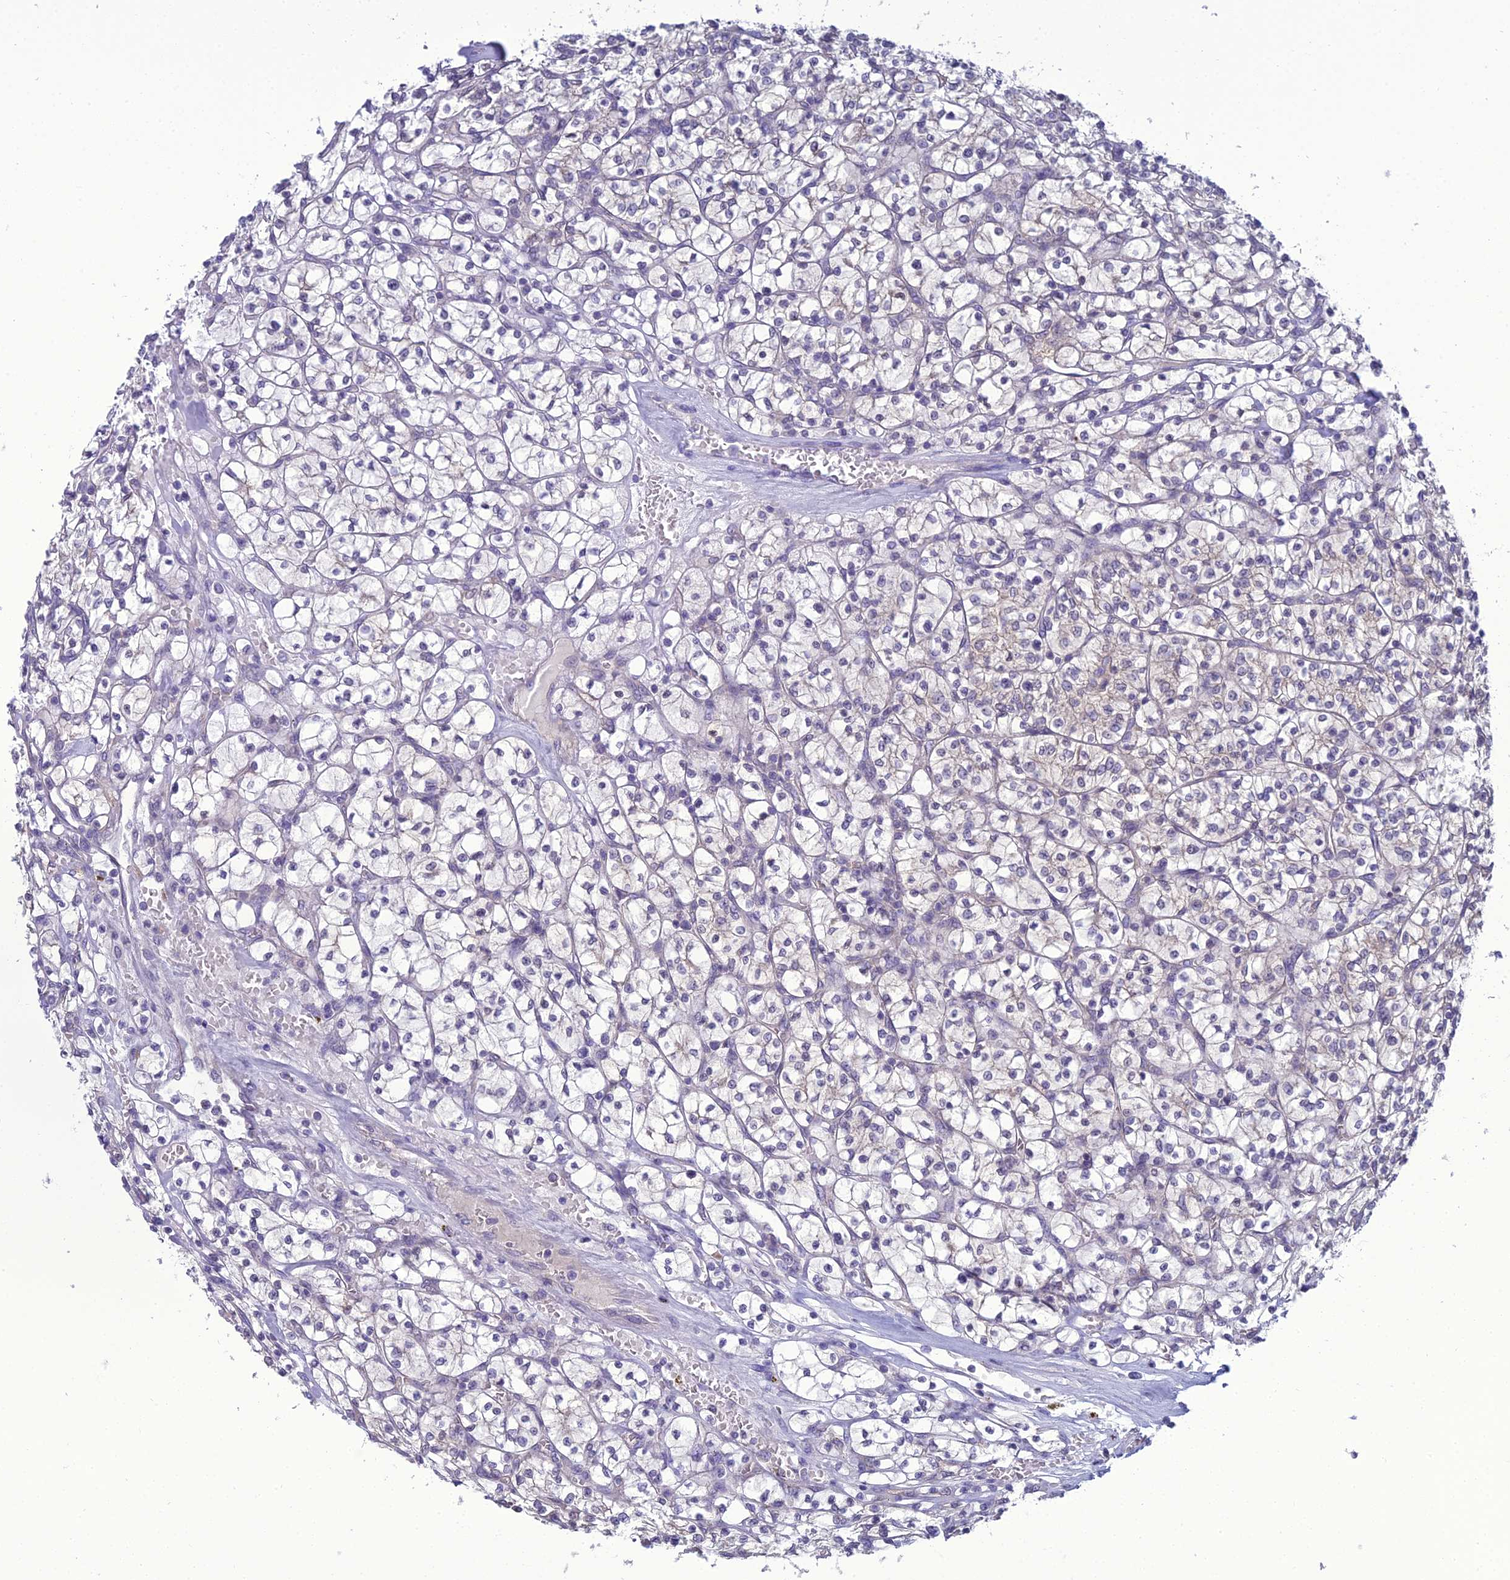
{"staining": {"intensity": "negative", "quantity": "none", "location": "none"}, "tissue": "renal cancer", "cell_type": "Tumor cells", "image_type": "cancer", "snomed": [{"axis": "morphology", "description": "Adenocarcinoma, NOS"}, {"axis": "topography", "description": "Kidney"}], "caption": "Renal adenocarcinoma stained for a protein using IHC exhibits no positivity tumor cells.", "gene": "GNPNAT1", "patient": {"sex": "female", "age": 64}}